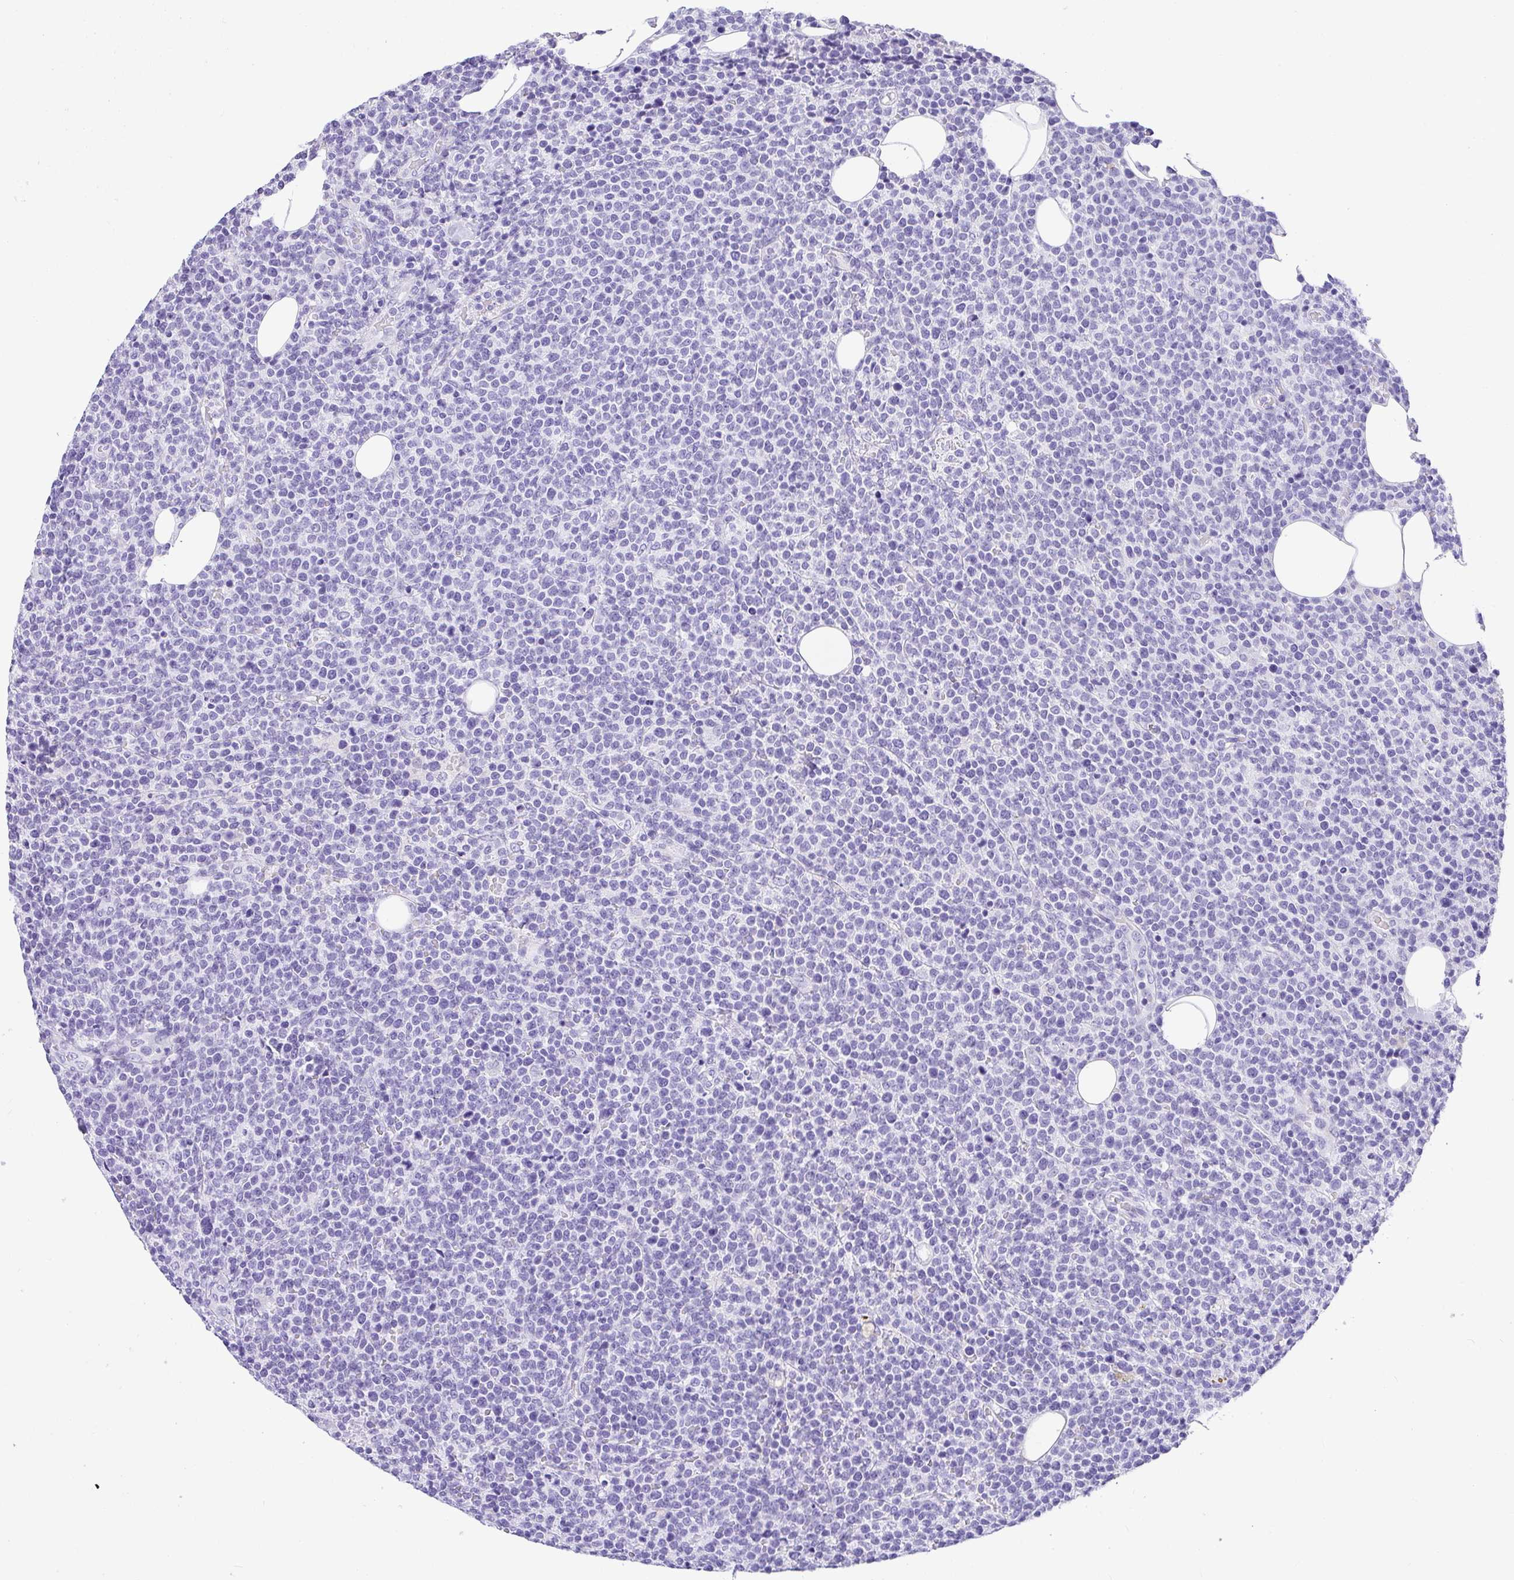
{"staining": {"intensity": "negative", "quantity": "none", "location": "none"}, "tissue": "lymphoma", "cell_type": "Tumor cells", "image_type": "cancer", "snomed": [{"axis": "morphology", "description": "Malignant lymphoma, non-Hodgkin's type, High grade"}, {"axis": "topography", "description": "Lymph node"}], "caption": "Tumor cells are negative for protein expression in human high-grade malignant lymphoma, non-Hodgkin's type. Brightfield microscopy of IHC stained with DAB (brown) and hematoxylin (blue), captured at high magnification.", "gene": "AVIL", "patient": {"sex": "male", "age": 61}}